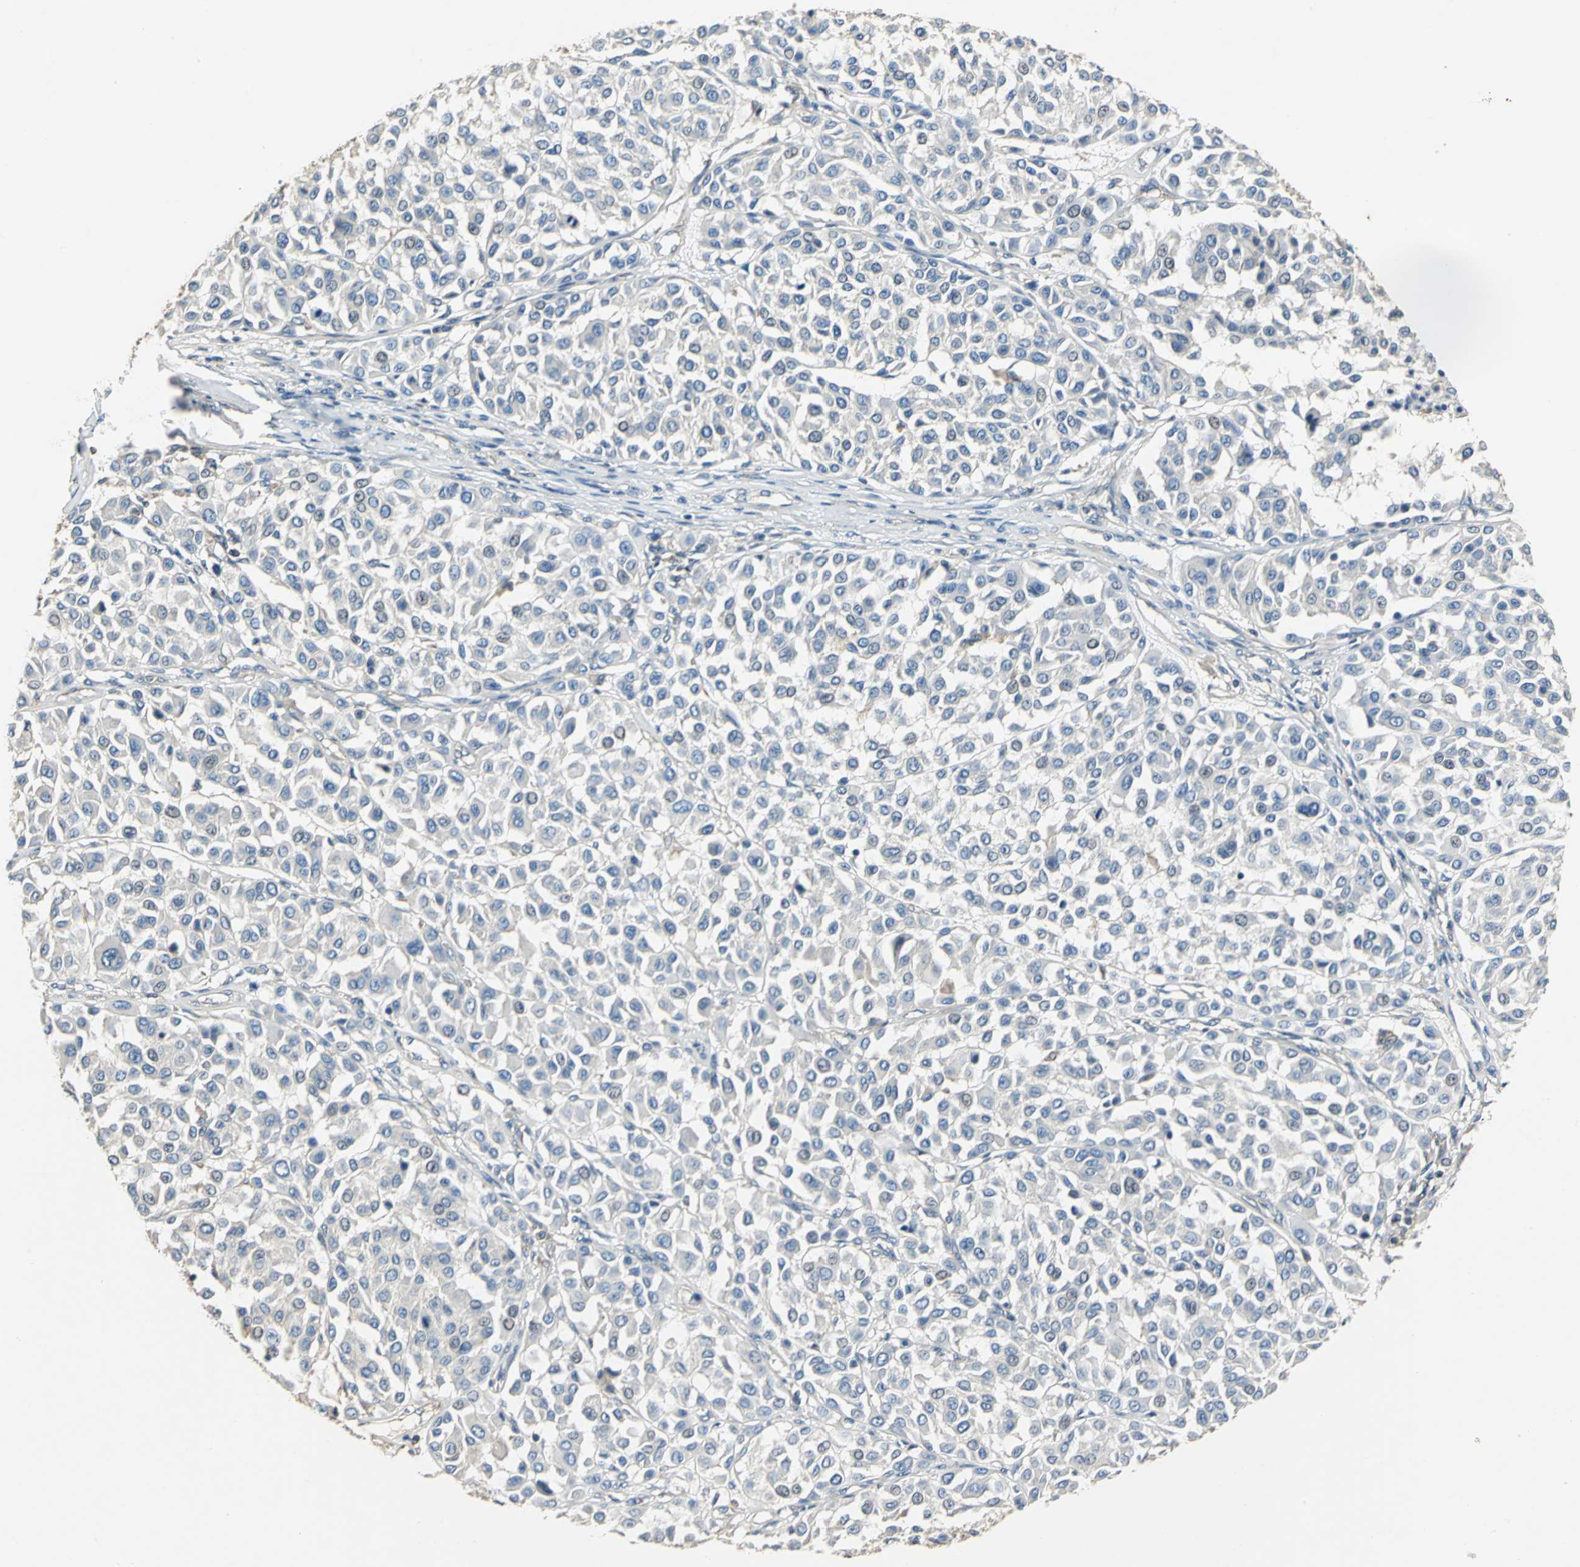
{"staining": {"intensity": "negative", "quantity": "none", "location": "none"}, "tissue": "melanoma", "cell_type": "Tumor cells", "image_type": "cancer", "snomed": [{"axis": "morphology", "description": "Malignant melanoma, Metastatic site"}, {"axis": "topography", "description": "Soft tissue"}], "caption": "The image reveals no significant staining in tumor cells of malignant melanoma (metastatic site).", "gene": "DDX3Y", "patient": {"sex": "male", "age": 41}}